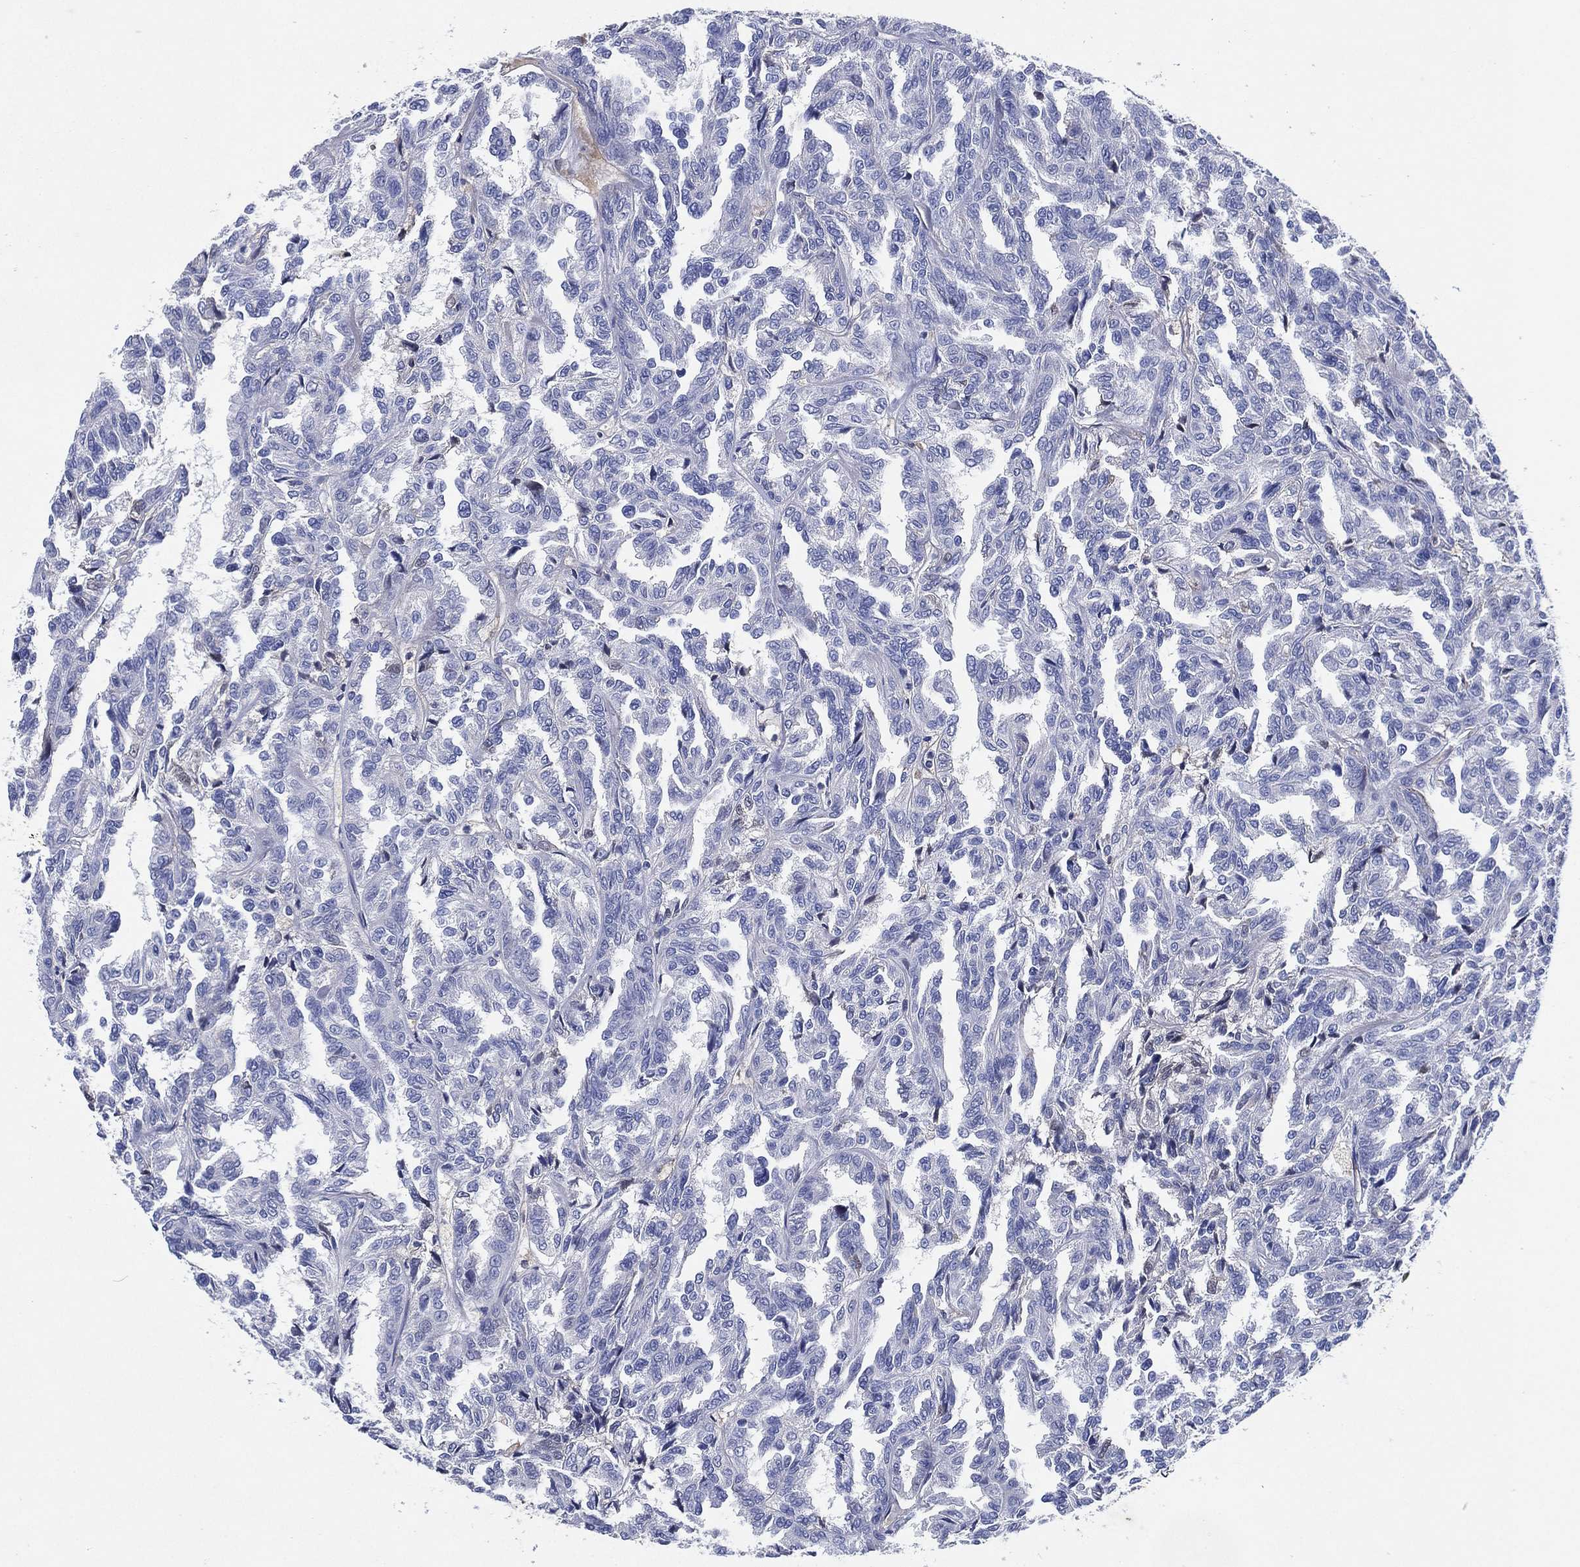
{"staining": {"intensity": "negative", "quantity": "none", "location": "none"}, "tissue": "renal cancer", "cell_type": "Tumor cells", "image_type": "cancer", "snomed": [{"axis": "morphology", "description": "Adenocarcinoma, NOS"}, {"axis": "topography", "description": "Kidney"}], "caption": "DAB immunohistochemical staining of human renal cancer (adenocarcinoma) reveals no significant expression in tumor cells. (DAB immunohistochemistry, high magnification).", "gene": "TMPRSS11D", "patient": {"sex": "male", "age": 79}}